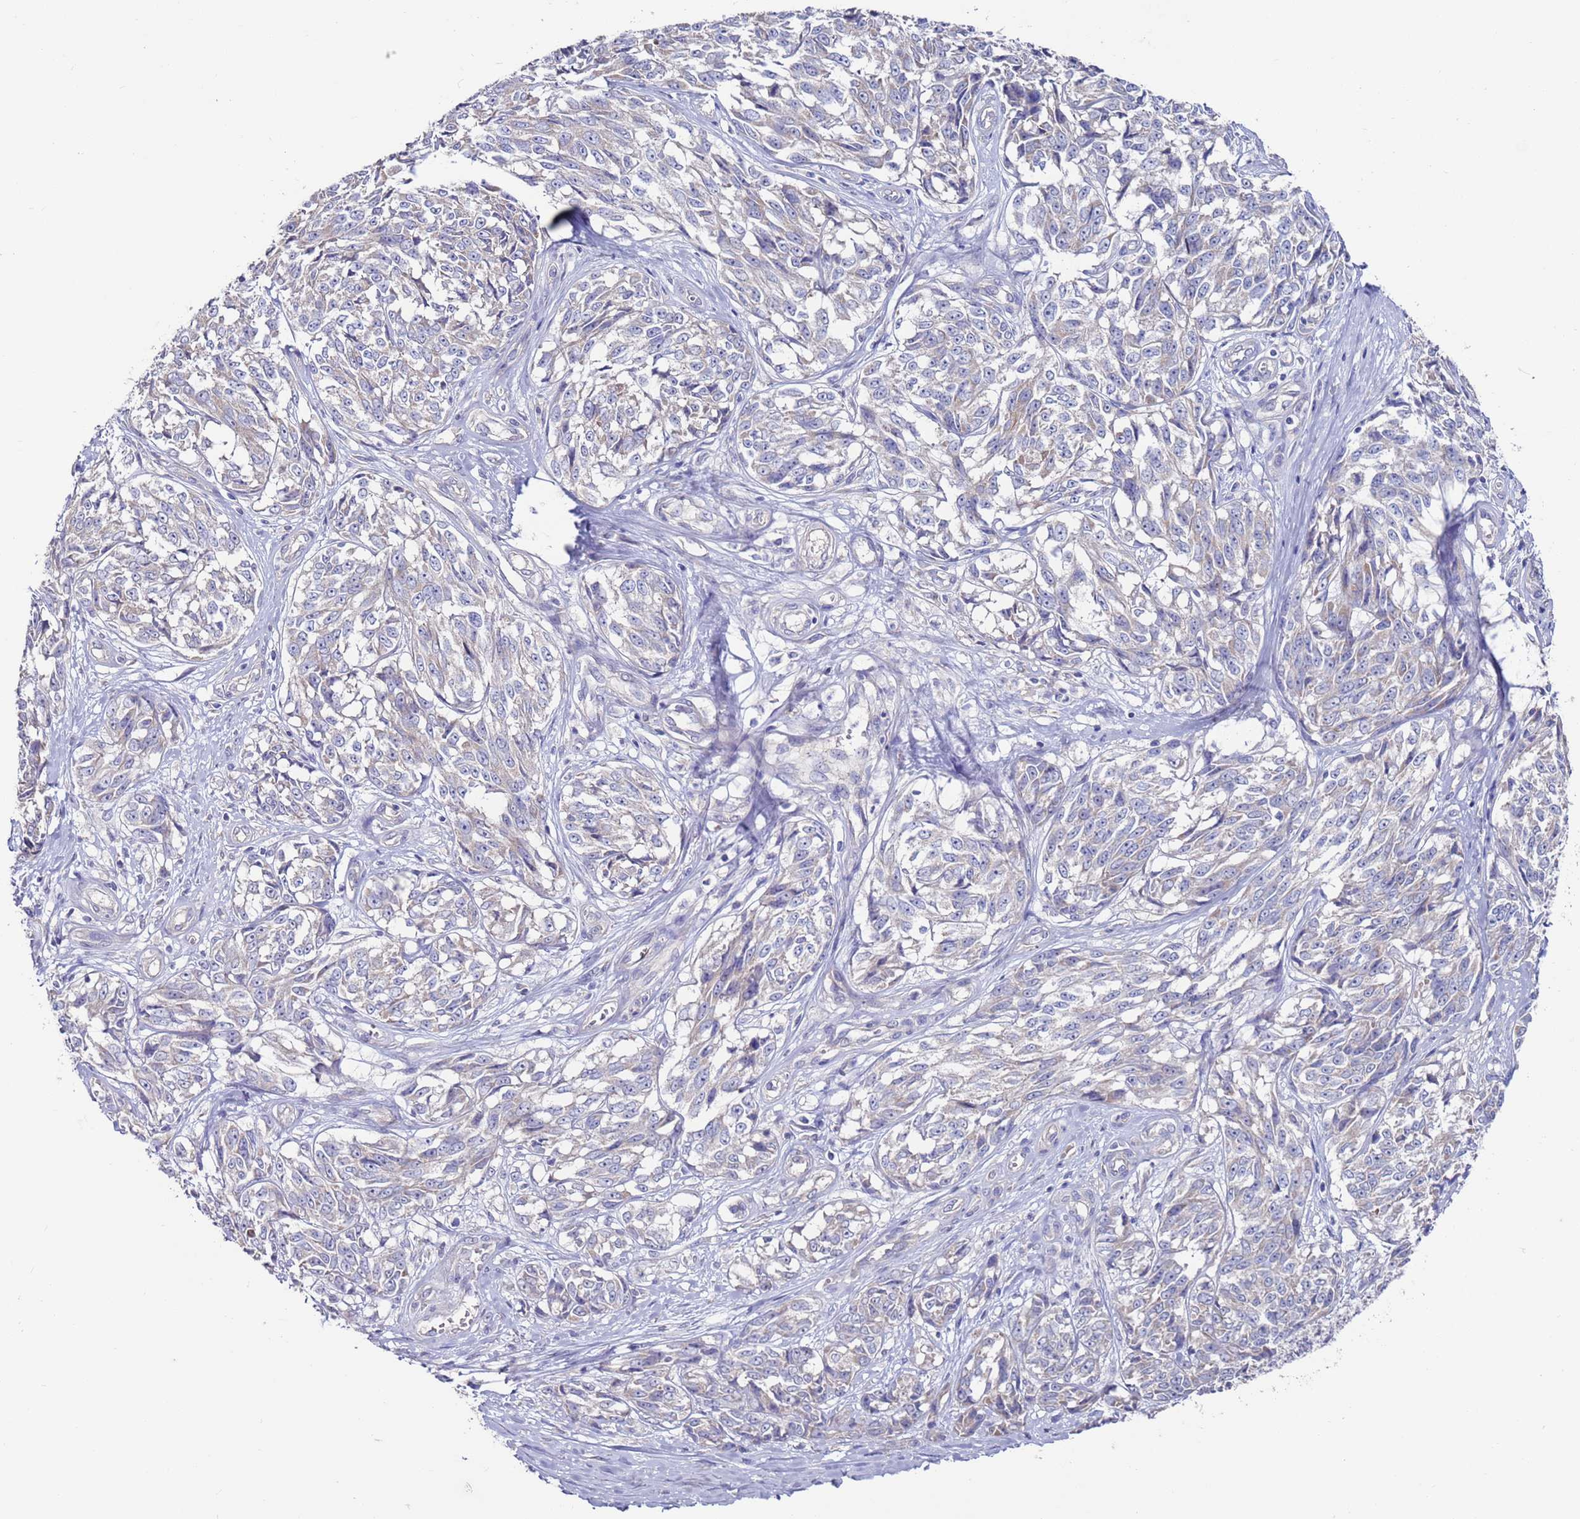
{"staining": {"intensity": "negative", "quantity": "none", "location": "none"}, "tissue": "melanoma", "cell_type": "Tumor cells", "image_type": "cancer", "snomed": [{"axis": "morphology", "description": "Malignant melanoma, NOS"}, {"axis": "topography", "description": "Skin"}], "caption": "A high-resolution photomicrograph shows immunohistochemistry (IHC) staining of malignant melanoma, which displays no significant positivity in tumor cells. (DAB IHC, high magnification).", "gene": "KRTCAP3", "patient": {"sex": "female", "age": 64}}